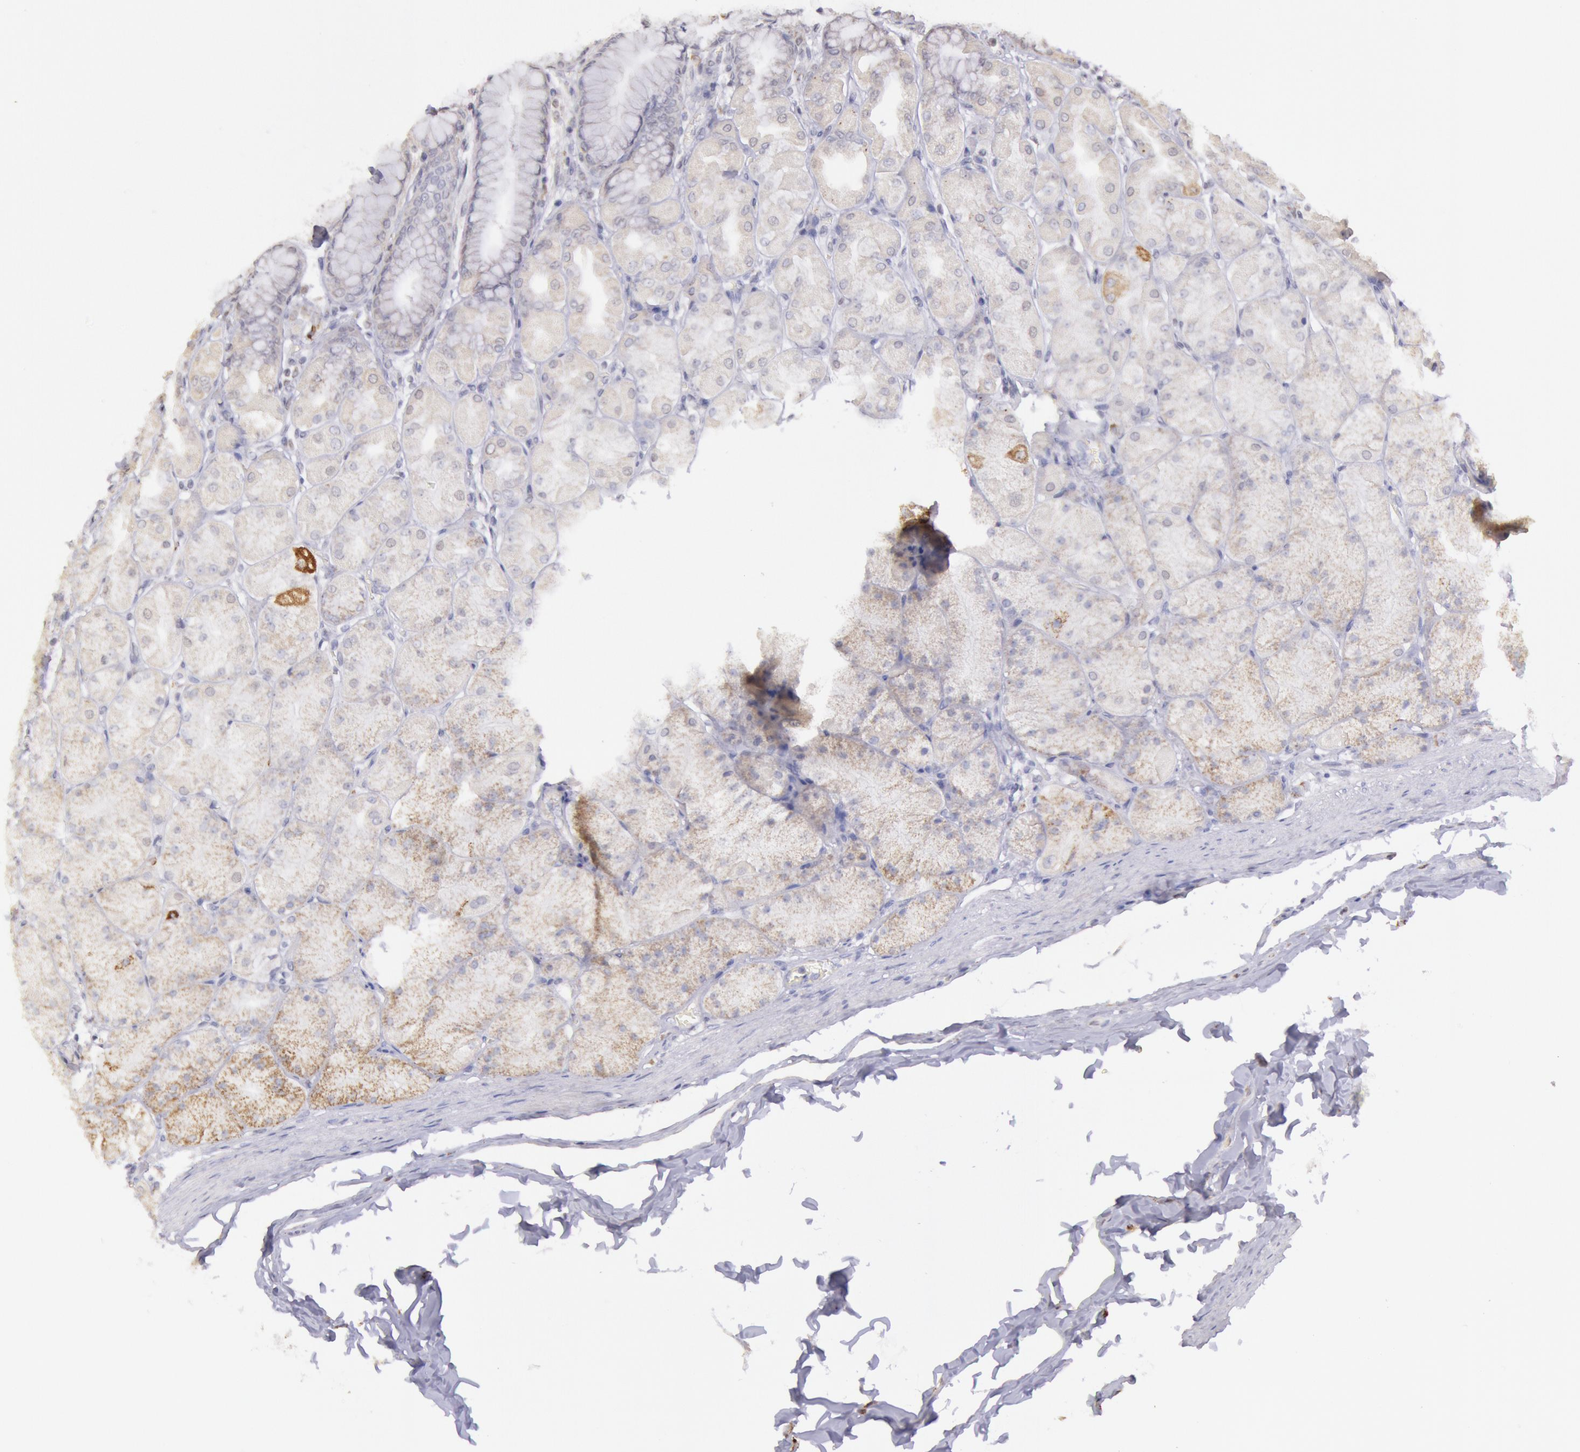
{"staining": {"intensity": "weak", "quantity": "25%-75%", "location": "cytoplasmic/membranous"}, "tissue": "stomach", "cell_type": "Glandular cells", "image_type": "normal", "snomed": [{"axis": "morphology", "description": "Normal tissue, NOS"}, {"axis": "topography", "description": "Stomach, upper"}], "caption": "Stomach stained with DAB immunohistochemistry (IHC) reveals low levels of weak cytoplasmic/membranous staining in about 25%-75% of glandular cells.", "gene": "FRMD6", "patient": {"sex": "female", "age": 56}}